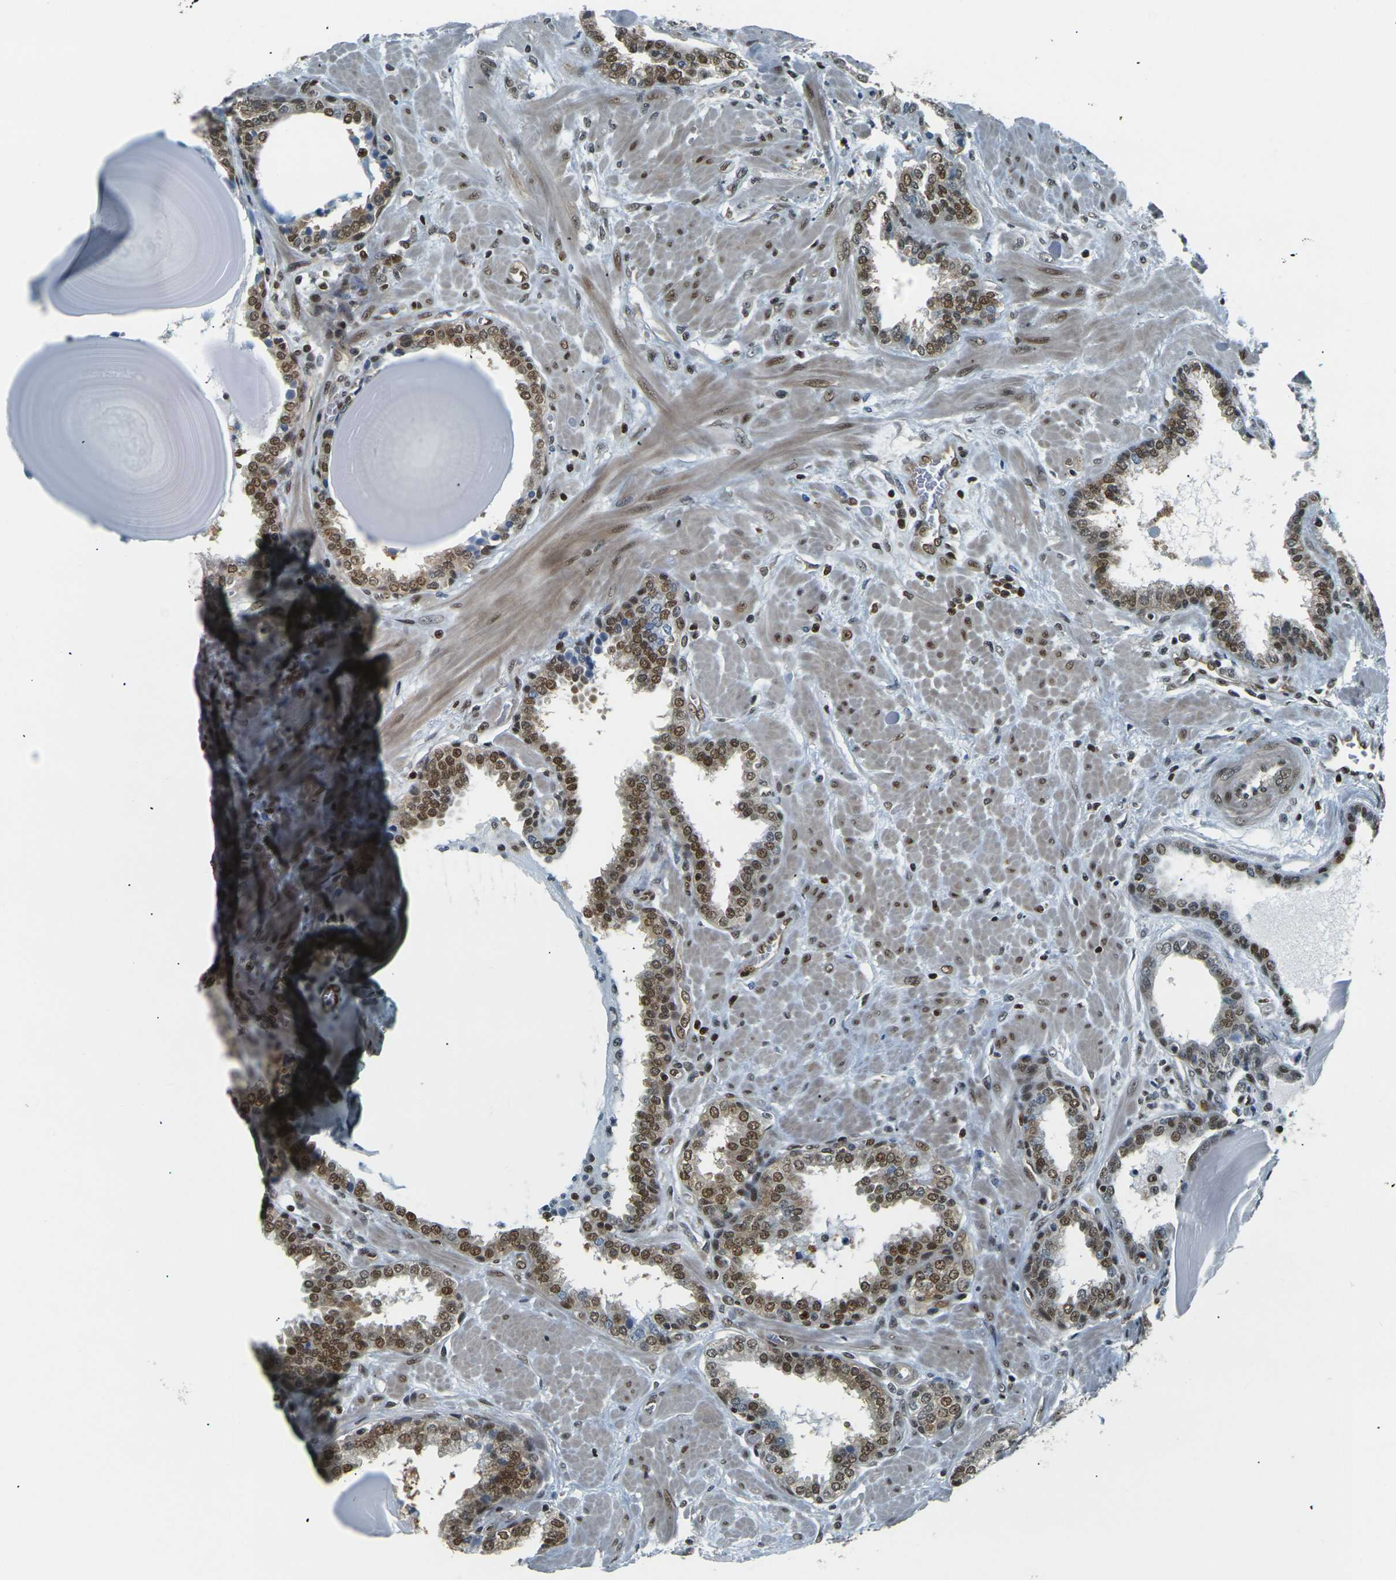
{"staining": {"intensity": "strong", "quantity": ">75%", "location": "nuclear"}, "tissue": "prostate", "cell_type": "Glandular cells", "image_type": "normal", "snomed": [{"axis": "morphology", "description": "Normal tissue, NOS"}, {"axis": "topography", "description": "Prostate"}], "caption": "Prostate was stained to show a protein in brown. There is high levels of strong nuclear staining in about >75% of glandular cells. The staining was performed using DAB (3,3'-diaminobenzidine) to visualize the protein expression in brown, while the nuclei were stained in blue with hematoxylin (Magnification: 20x).", "gene": "NHEJ1", "patient": {"sex": "male", "age": 51}}